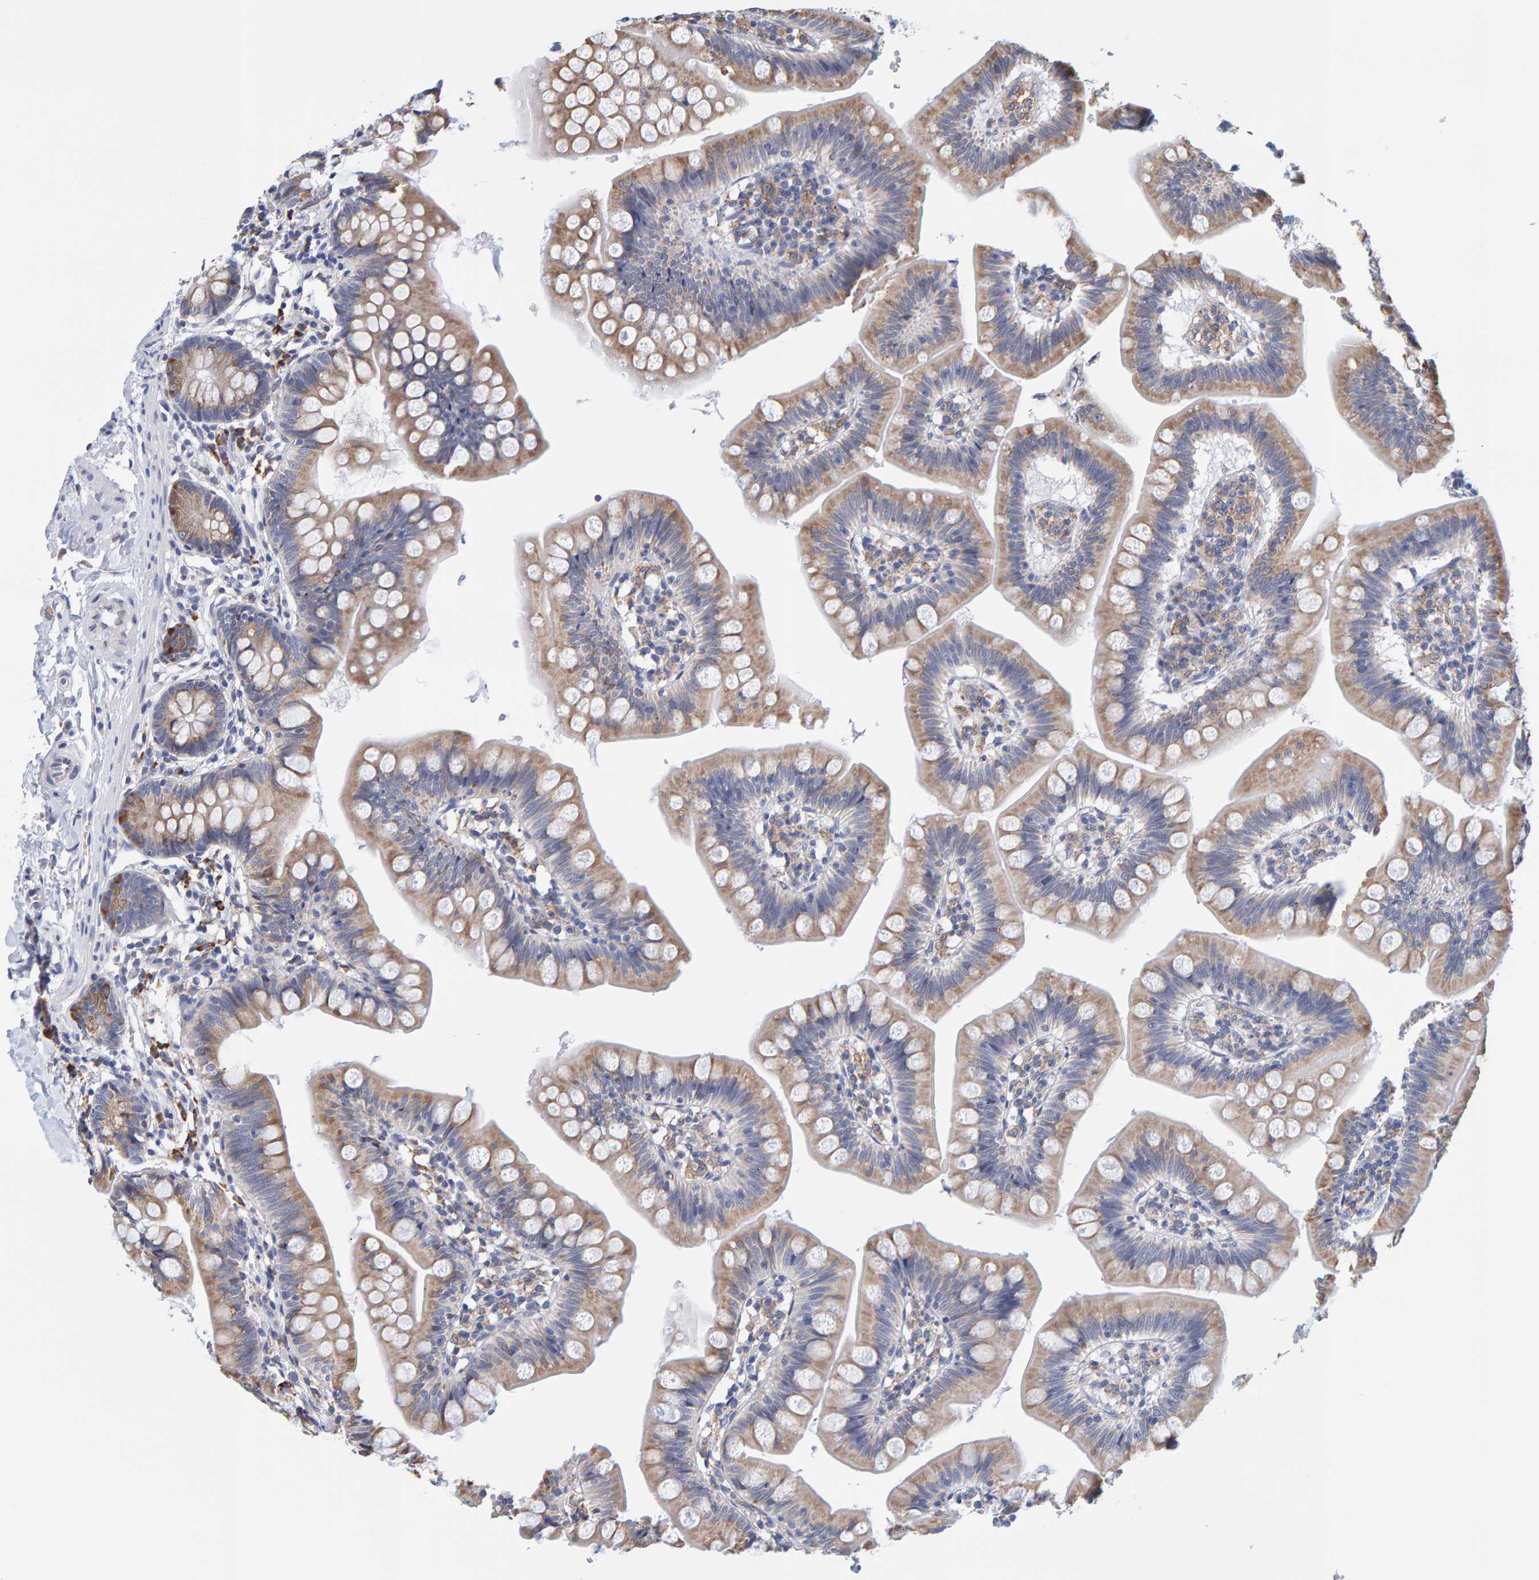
{"staining": {"intensity": "moderate", "quantity": ">75%", "location": "cytoplasmic/membranous"}, "tissue": "small intestine", "cell_type": "Glandular cells", "image_type": "normal", "snomed": [{"axis": "morphology", "description": "Normal tissue, NOS"}, {"axis": "topography", "description": "Small intestine"}], "caption": "High-power microscopy captured an immunohistochemistry (IHC) histopathology image of benign small intestine, revealing moderate cytoplasmic/membranous positivity in about >75% of glandular cells.", "gene": "SGPL1", "patient": {"sex": "male", "age": 7}}